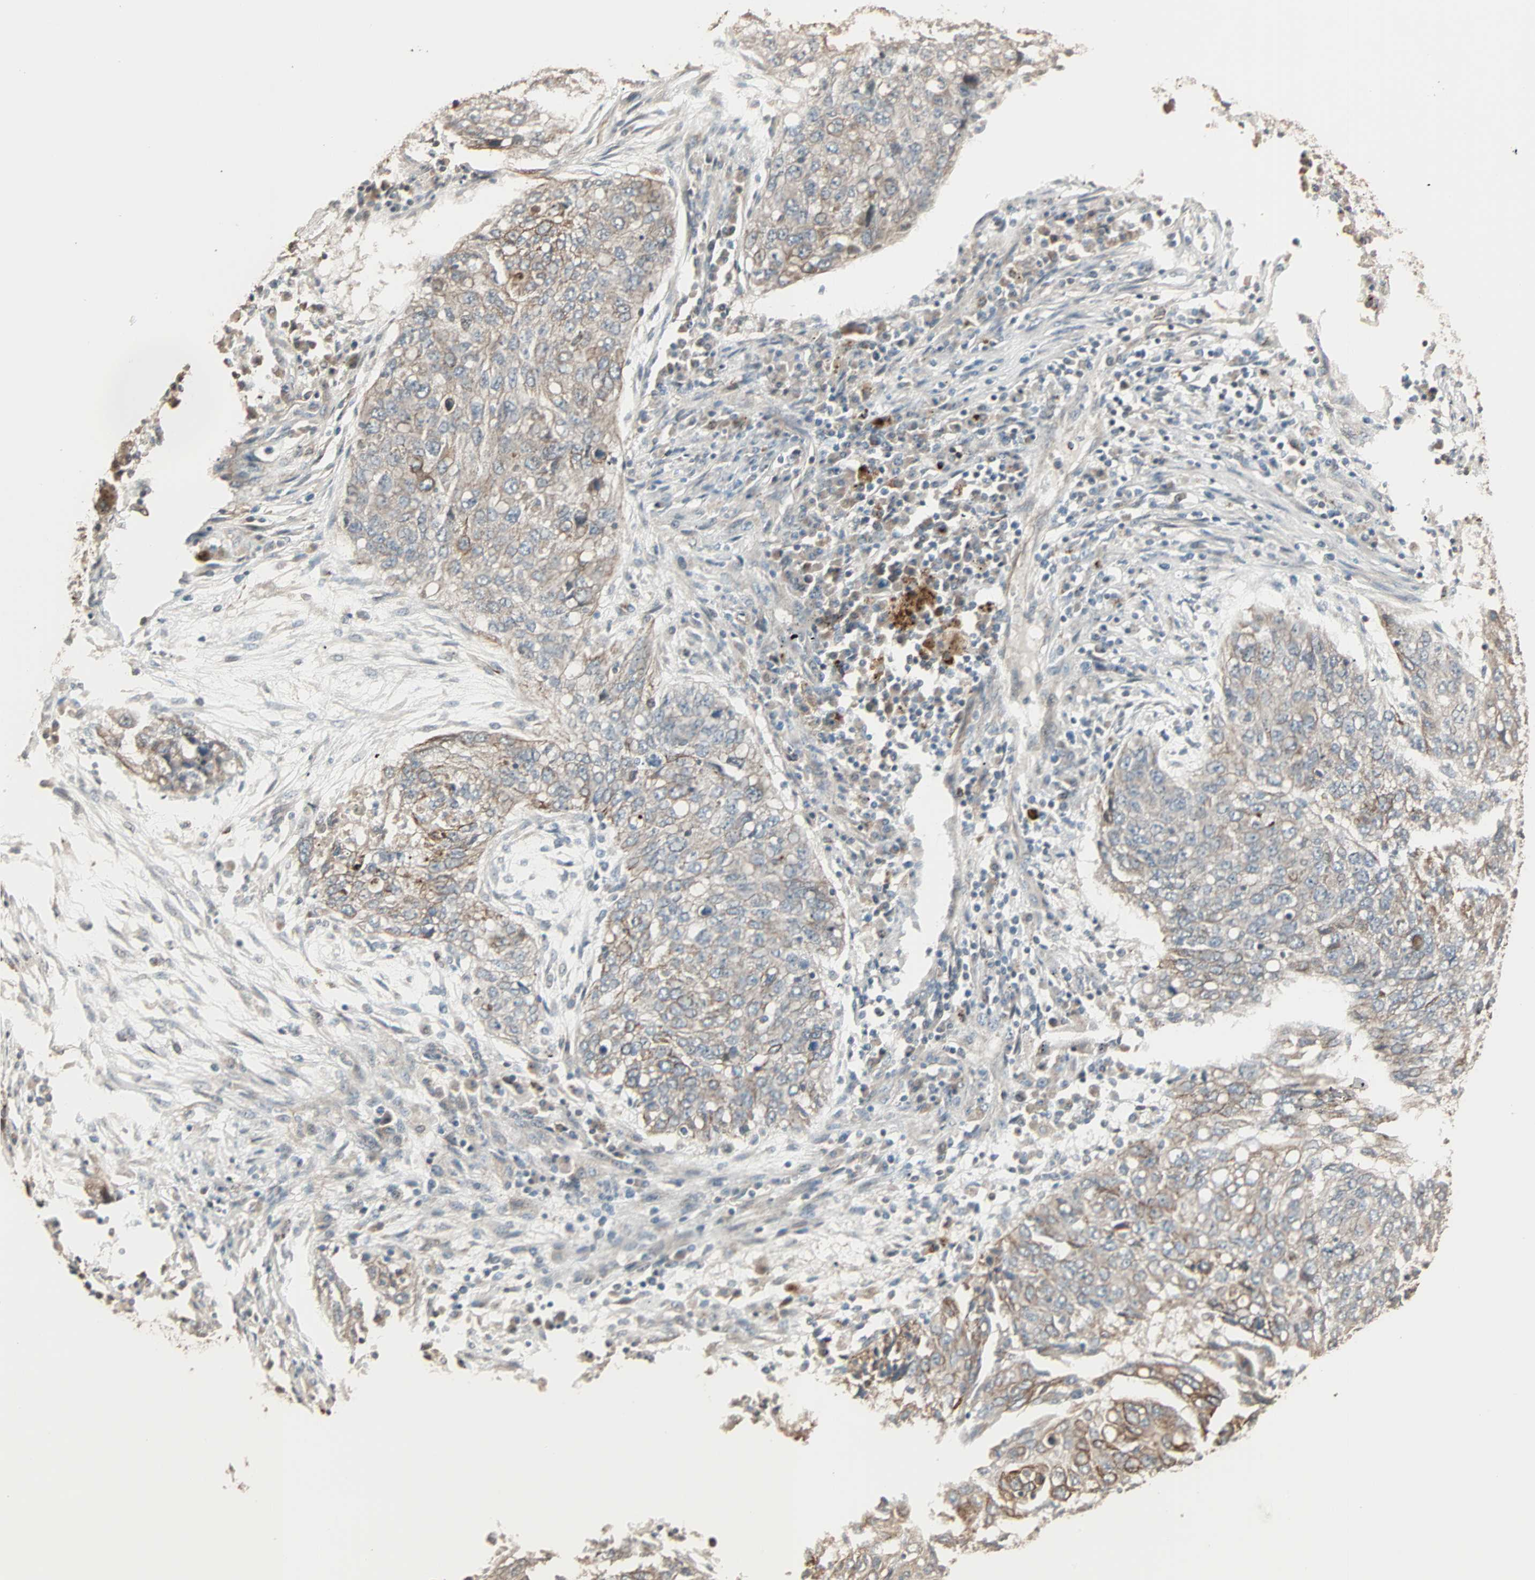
{"staining": {"intensity": "moderate", "quantity": "25%-75%", "location": "cytoplasmic/membranous"}, "tissue": "lung cancer", "cell_type": "Tumor cells", "image_type": "cancer", "snomed": [{"axis": "morphology", "description": "Squamous cell carcinoma, NOS"}, {"axis": "topography", "description": "Lung"}], "caption": "The photomicrograph displays immunohistochemical staining of lung cancer. There is moderate cytoplasmic/membranous expression is present in about 25%-75% of tumor cells.", "gene": "CALCRL", "patient": {"sex": "female", "age": 63}}